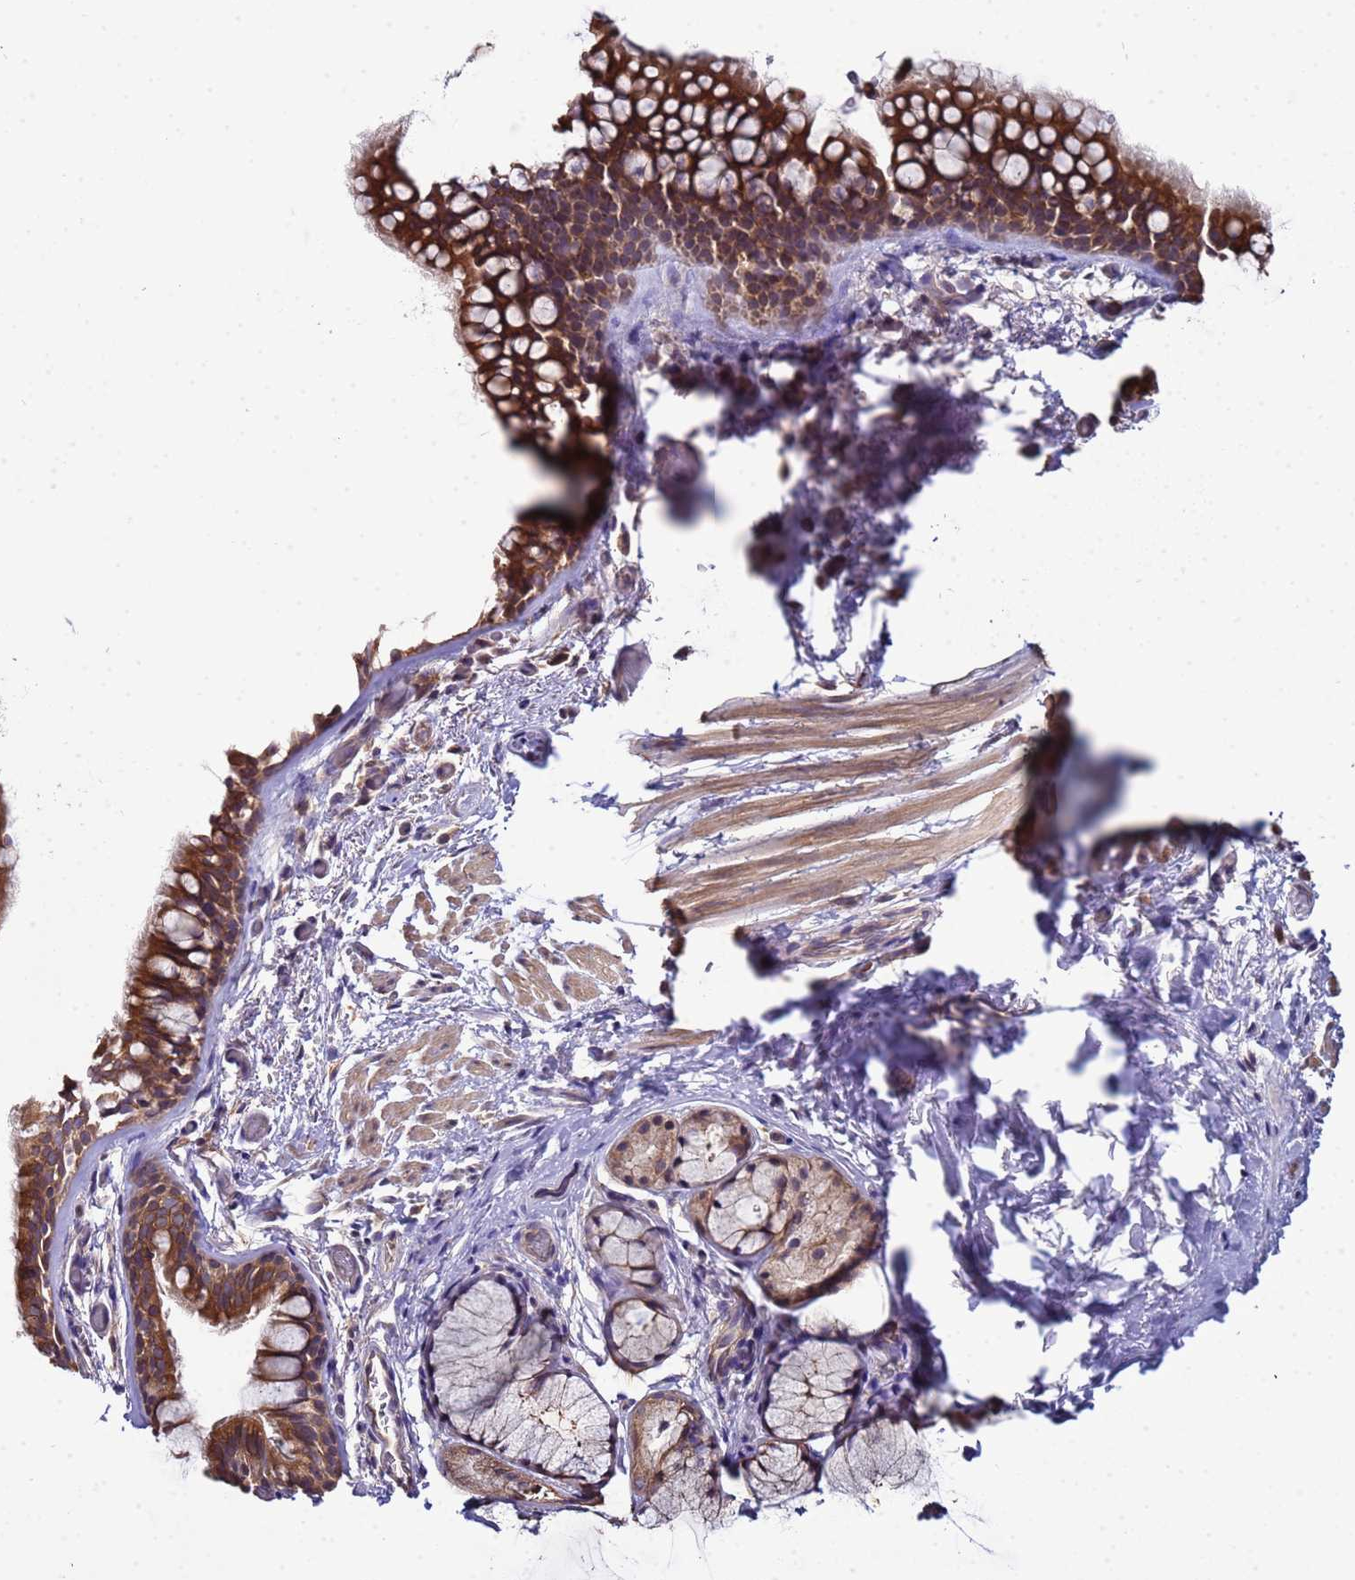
{"staining": {"intensity": "strong", "quantity": ">75%", "location": "cytoplasmic/membranous"}, "tissue": "bronchus", "cell_type": "Respiratory epithelial cells", "image_type": "normal", "snomed": [{"axis": "morphology", "description": "Normal tissue, NOS"}, {"axis": "topography", "description": "Bronchus"}], "caption": "Approximately >75% of respiratory epithelial cells in benign human bronchus display strong cytoplasmic/membranous protein positivity as visualized by brown immunohistochemical staining.", "gene": "ELMOD2", "patient": {"sex": "male", "age": 65}}